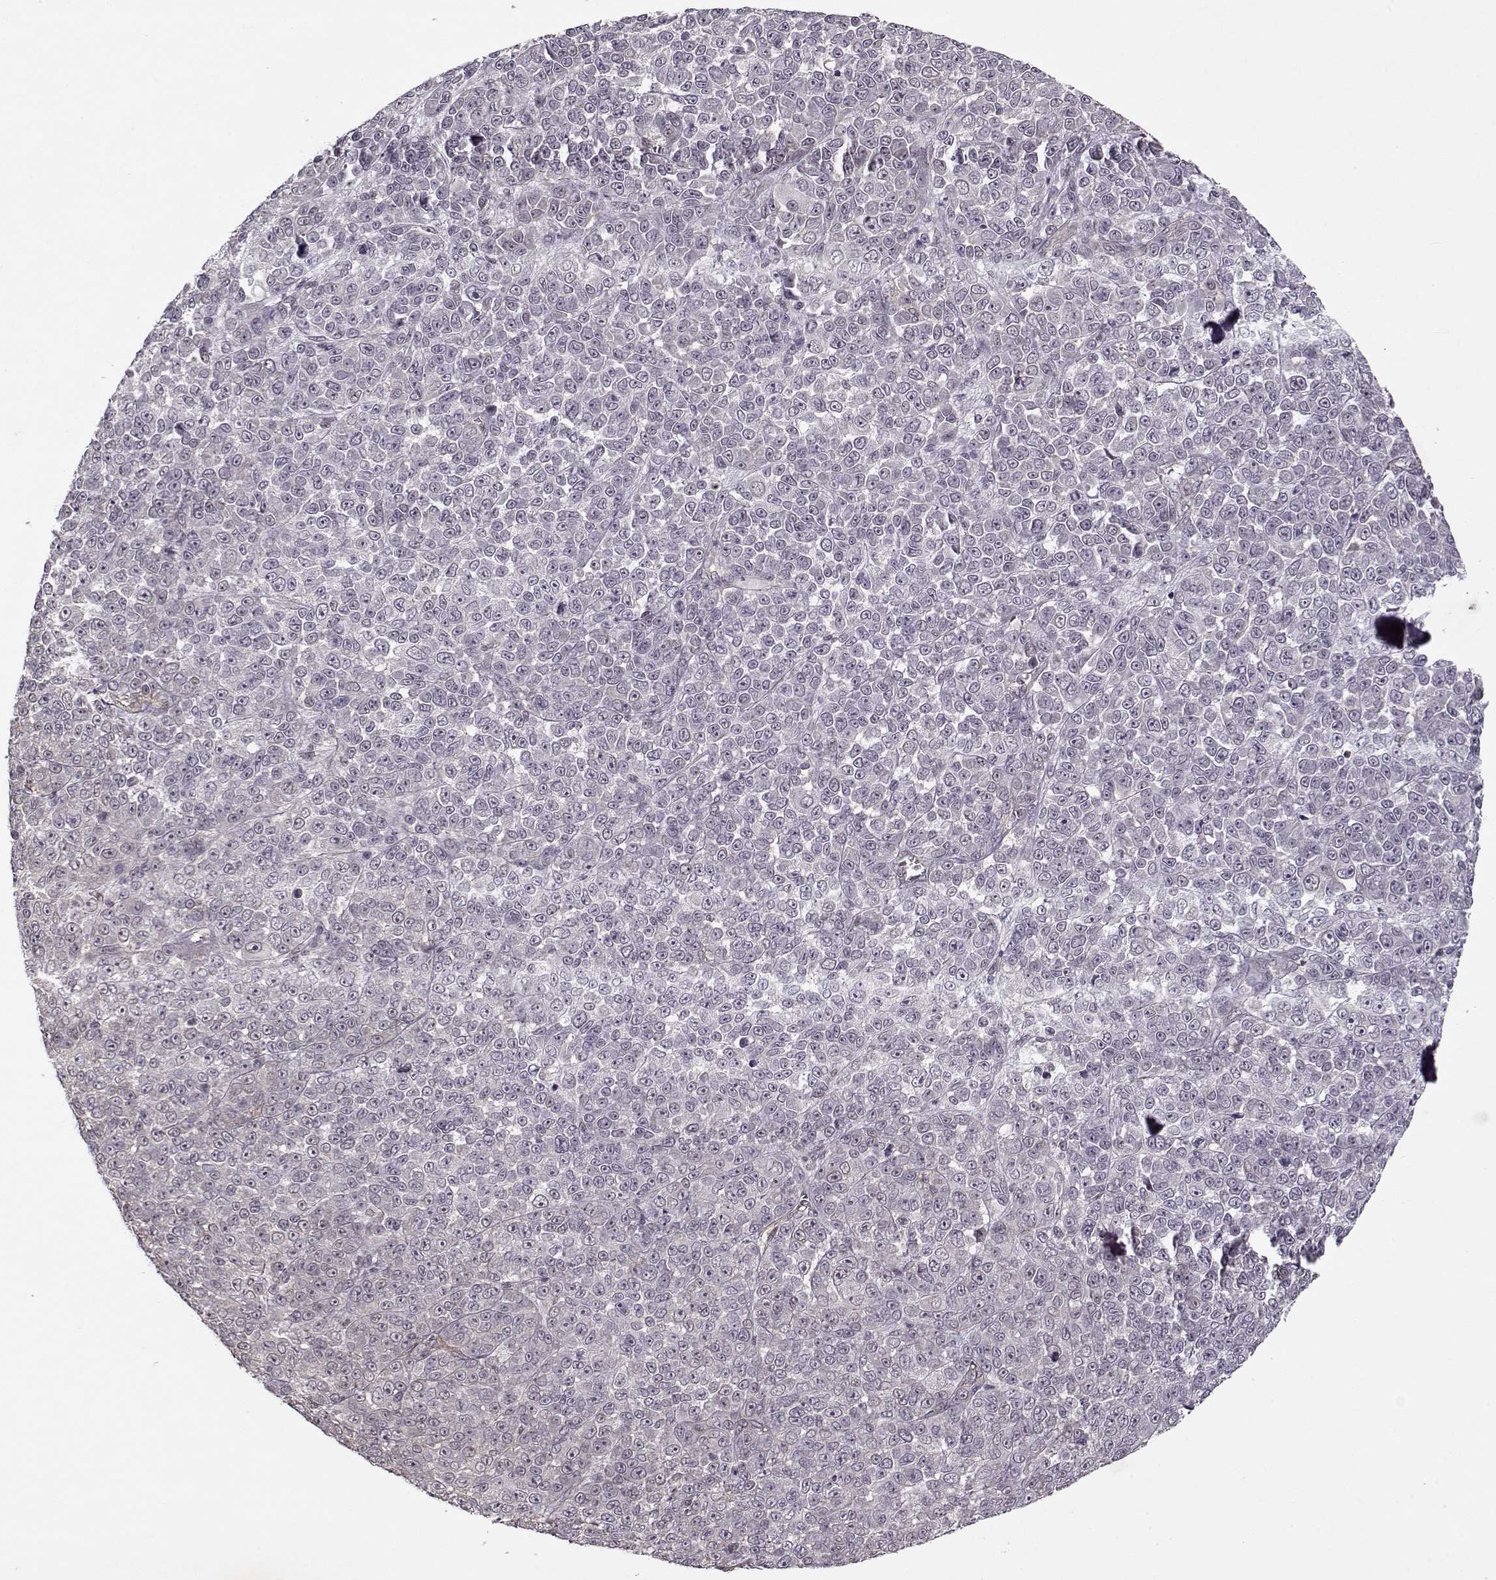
{"staining": {"intensity": "negative", "quantity": "none", "location": "none"}, "tissue": "melanoma", "cell_type": "Tumor cells", "image_type": "cancer", "snomed": [{"axis": "morphology", "description": "Malignant melanoma, NOS"}, {"axis": "topography", "description": "Skin"}], "caption": "Protein analysis of melanoma exhibits no significant expression in tumor cells.", "gene": "KRT9", "patient": {"sex": "female", "age": 95}}